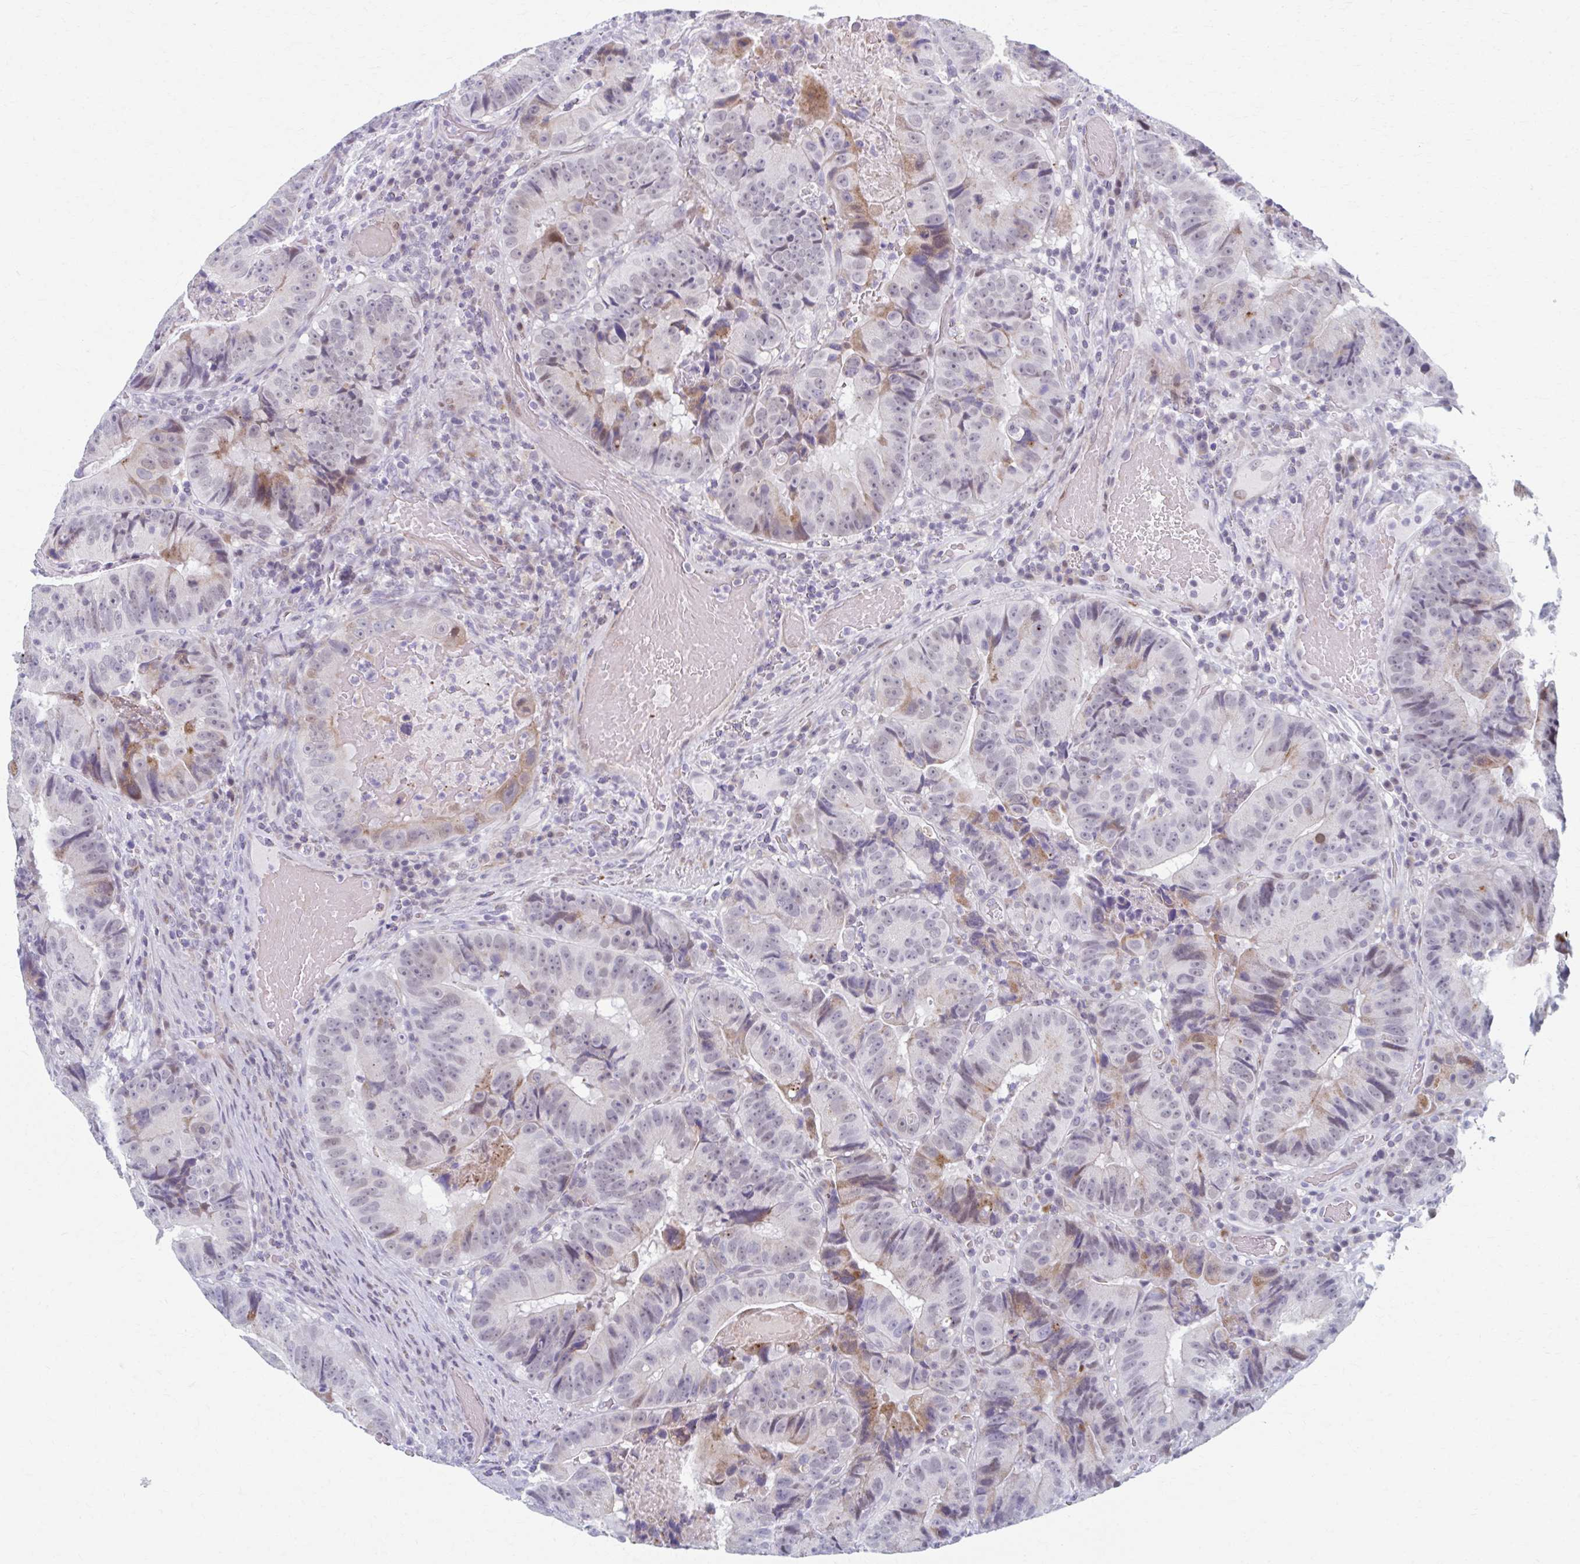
{"staining": {"intensity": "moderate", "quantity": "<25%", "location": "cytoplasmic/membranous,nuclear"}, "tissue": "colorectal cancer", "cell_type": "Tumor cells", "image_type": "cancer", "snomed": [{"axis": "morphology", "description": "Adenocarcinoma, NOS"}, {"axis": "topography", "description": "Colon"}], "caption": "Human adenocarcinoma (colorectal) stained with a protein marker displays moderate staining in tumor cells.", "gene": "ABHD16B", "patient": {"sex": "female", "age": 86}}